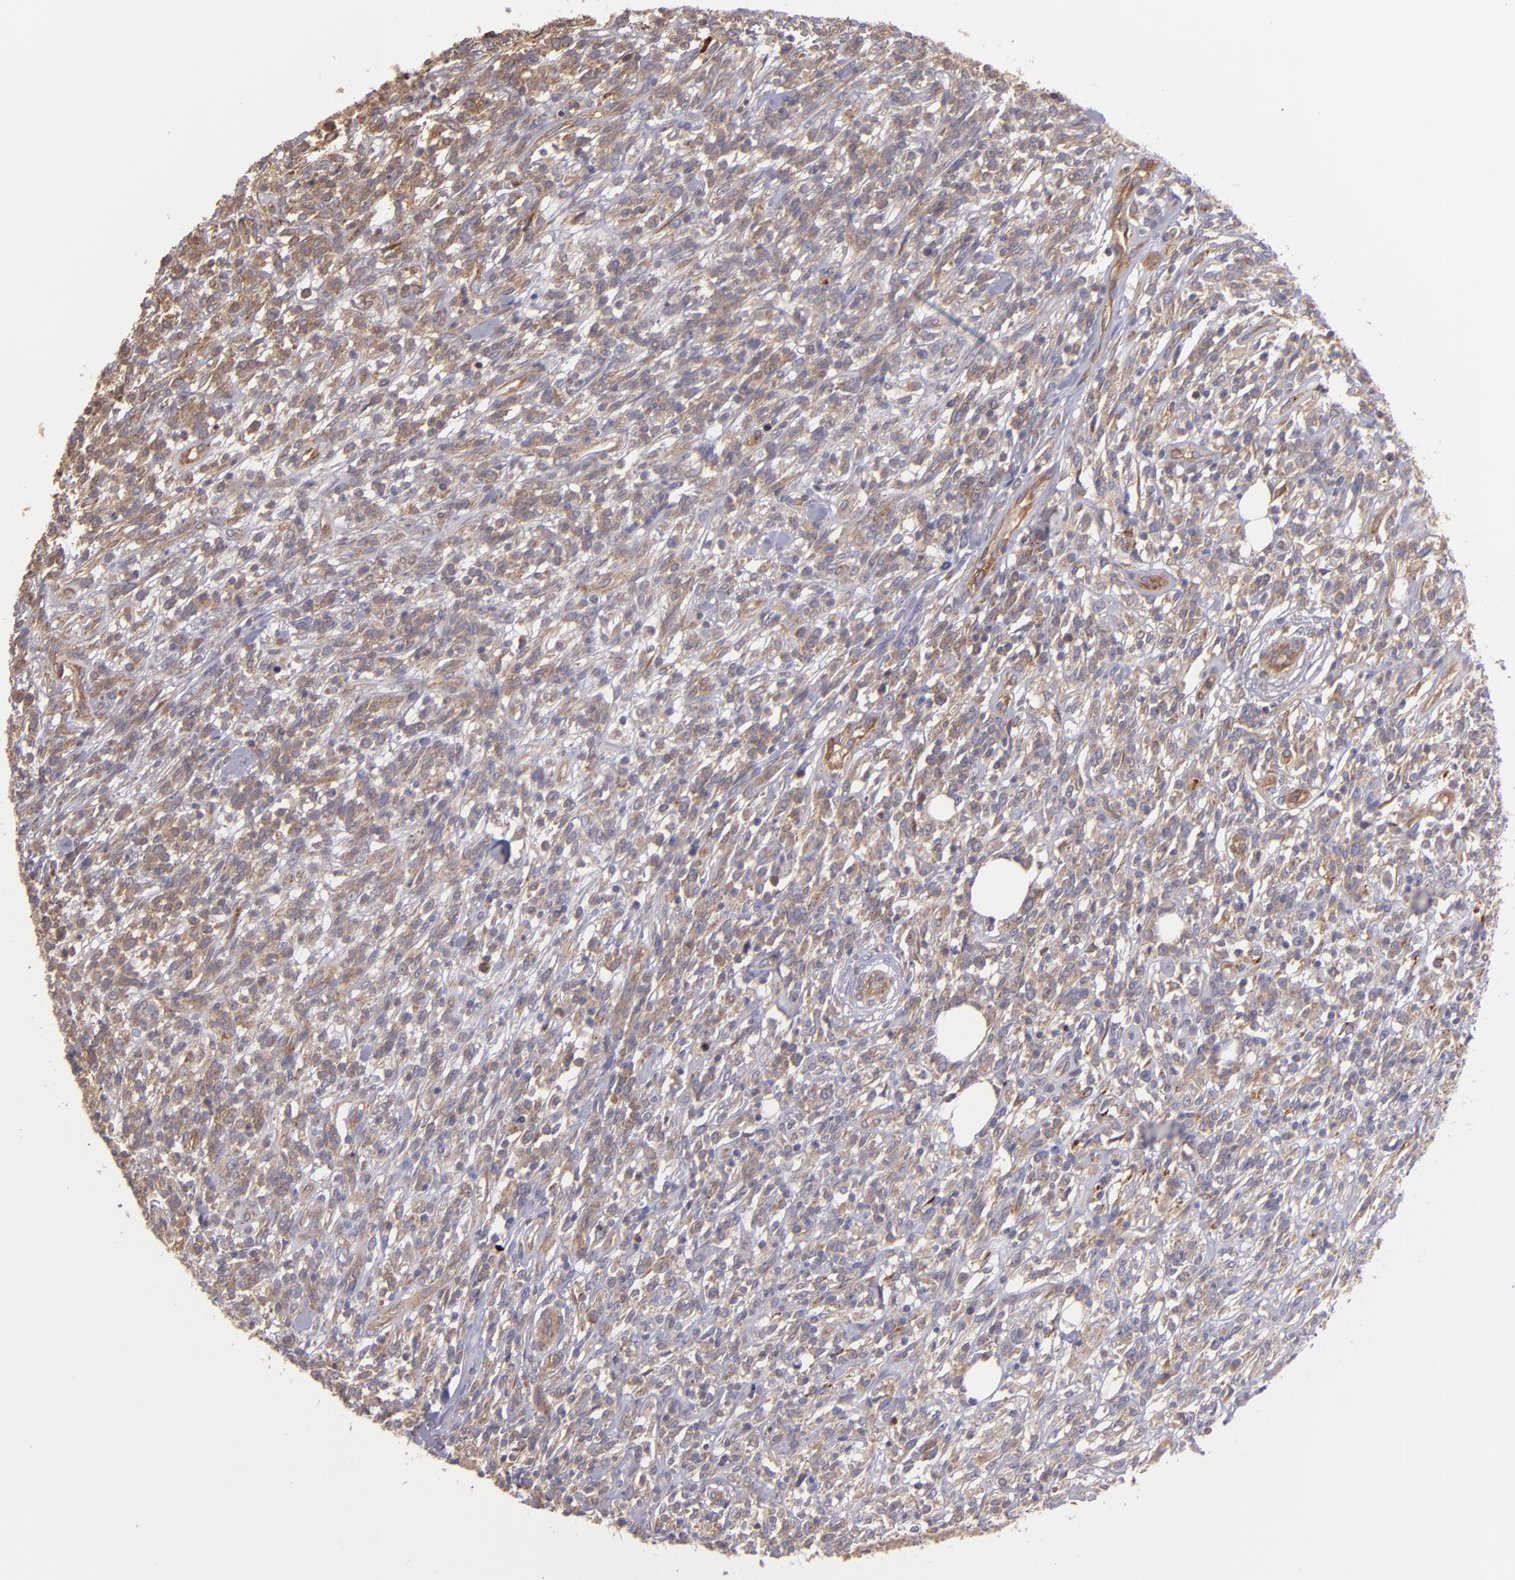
{"staining": {"intensity": "moderate", "quantity": ">75%", "location": "cytoplasmic/membranous"}, "tissue": "lymphoma", "cell_type": "Tumor cells", "image_type": "cancer", "snomed": [{"axis": "morphology", "description": "Malignant lymphoma, non-Hodgkin's type, High grade"}, {"axis": "topography", "description": "Lymph node"}], "caption": "A histopathology image of human high-grade malignant lymphoma, non-Hodgkin's type stained for a protein shows moderate cytoplasmic/membranous brown staining in tumor cells. The staining is performed using DAB (3,3'-diaminobenzidine) brown chromogen to label protein expression. The nuclei are counter-stained blue using hematoxylin.", "gene": "ECE1", "patient": {"sex": "female", "age": 73}}